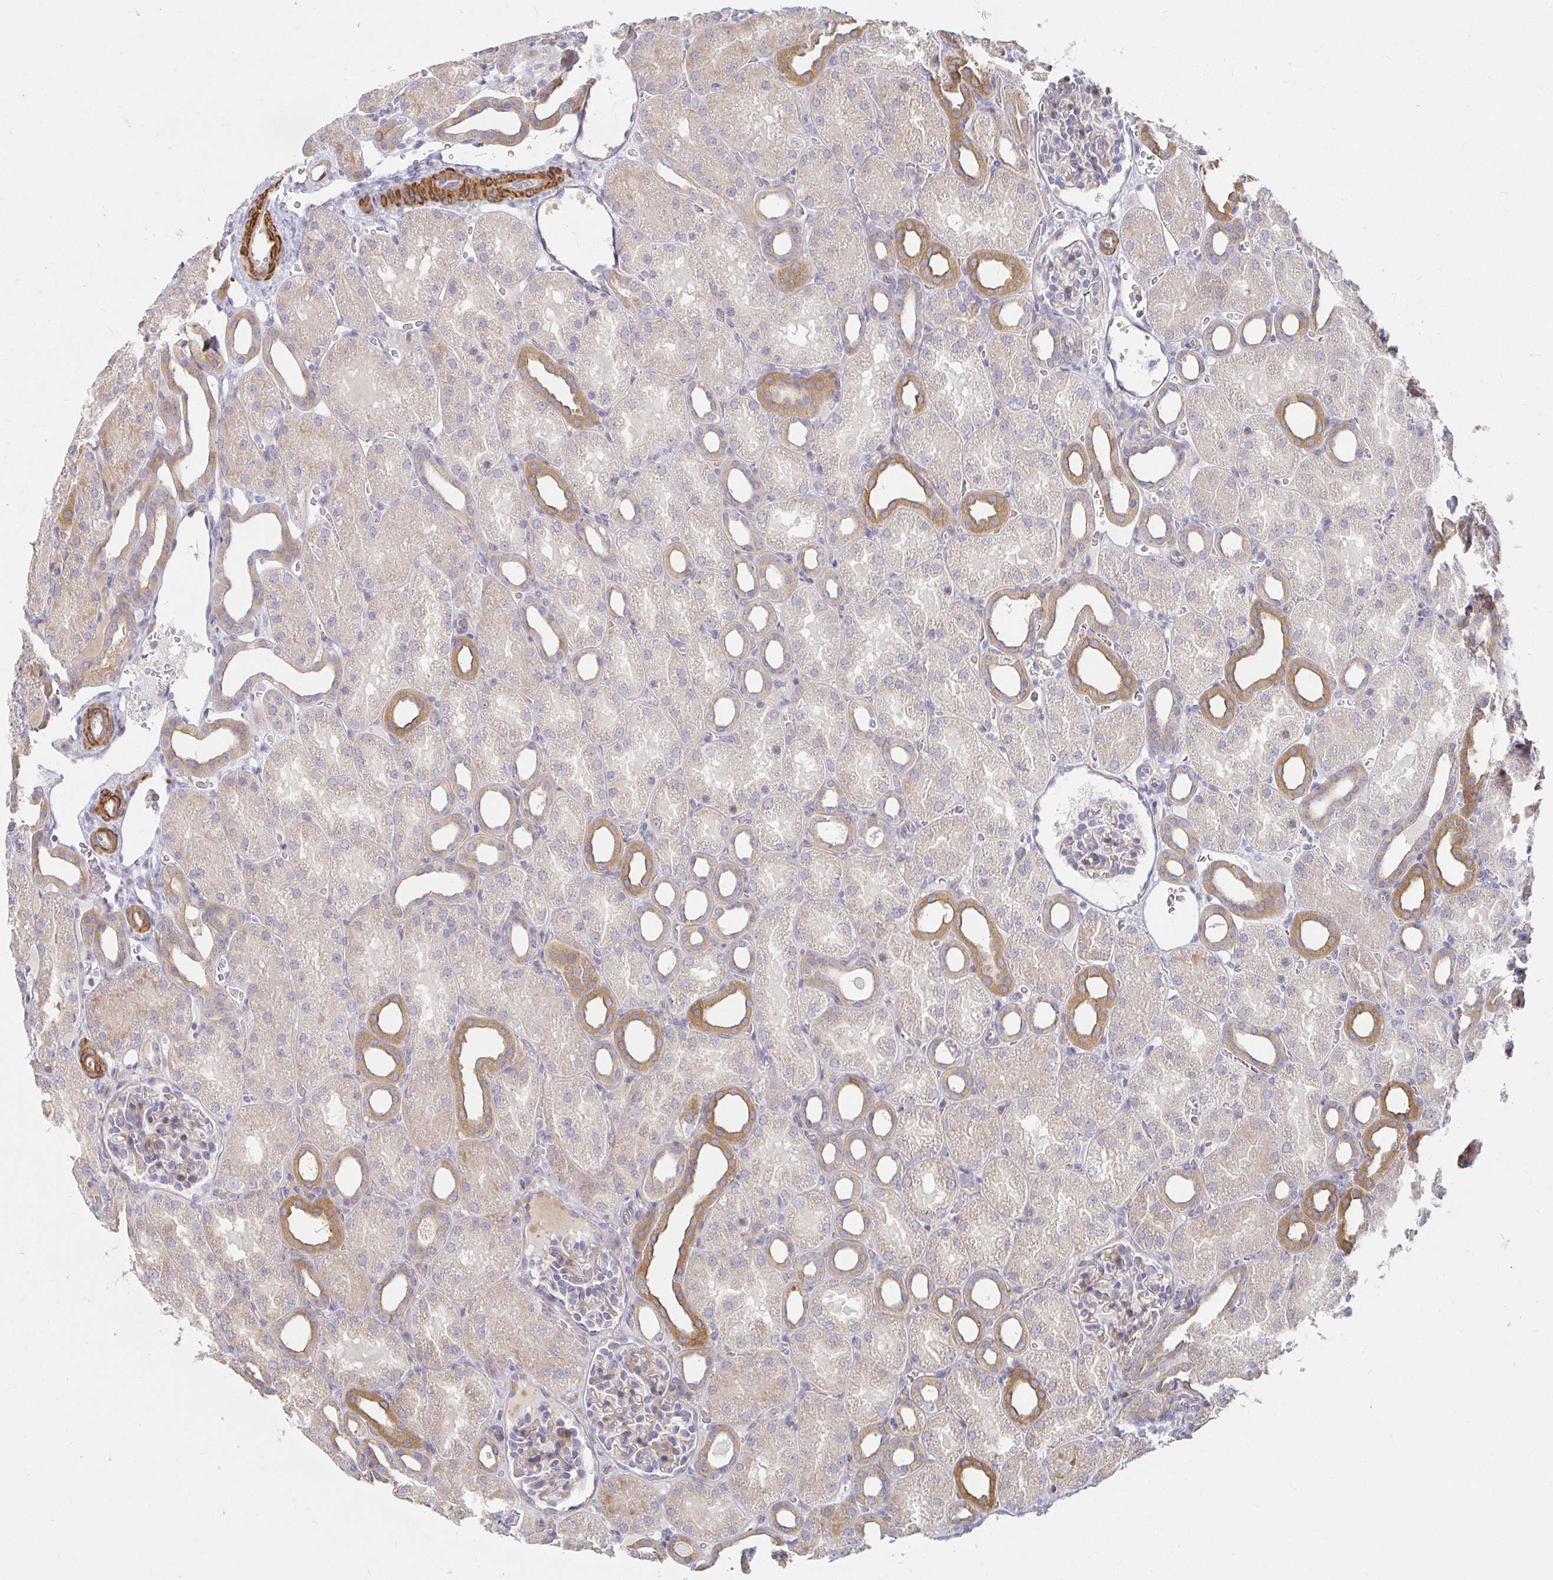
{"staining": {"intensity": "weak", "quantity": "25%-75%", "location": "cytoplasmic/membranous"}, "tissue": "kidney", "cell_type": "Cells in glomeruli", "image_type": "normal", "snomed": [{"axis": "morphology", "description": "Normal tissue, NOS"}, {"axis": "topography", "description": "Kidney"}], "caption": "Immunohistochemical staining of unremarkable kidney displays low levels of weak cytoplasmic/membranous positivity in about 25%-75% of cells in glomeruli.", "gene": "SSH2", "patient": {"sex": "male", "age": 2}}